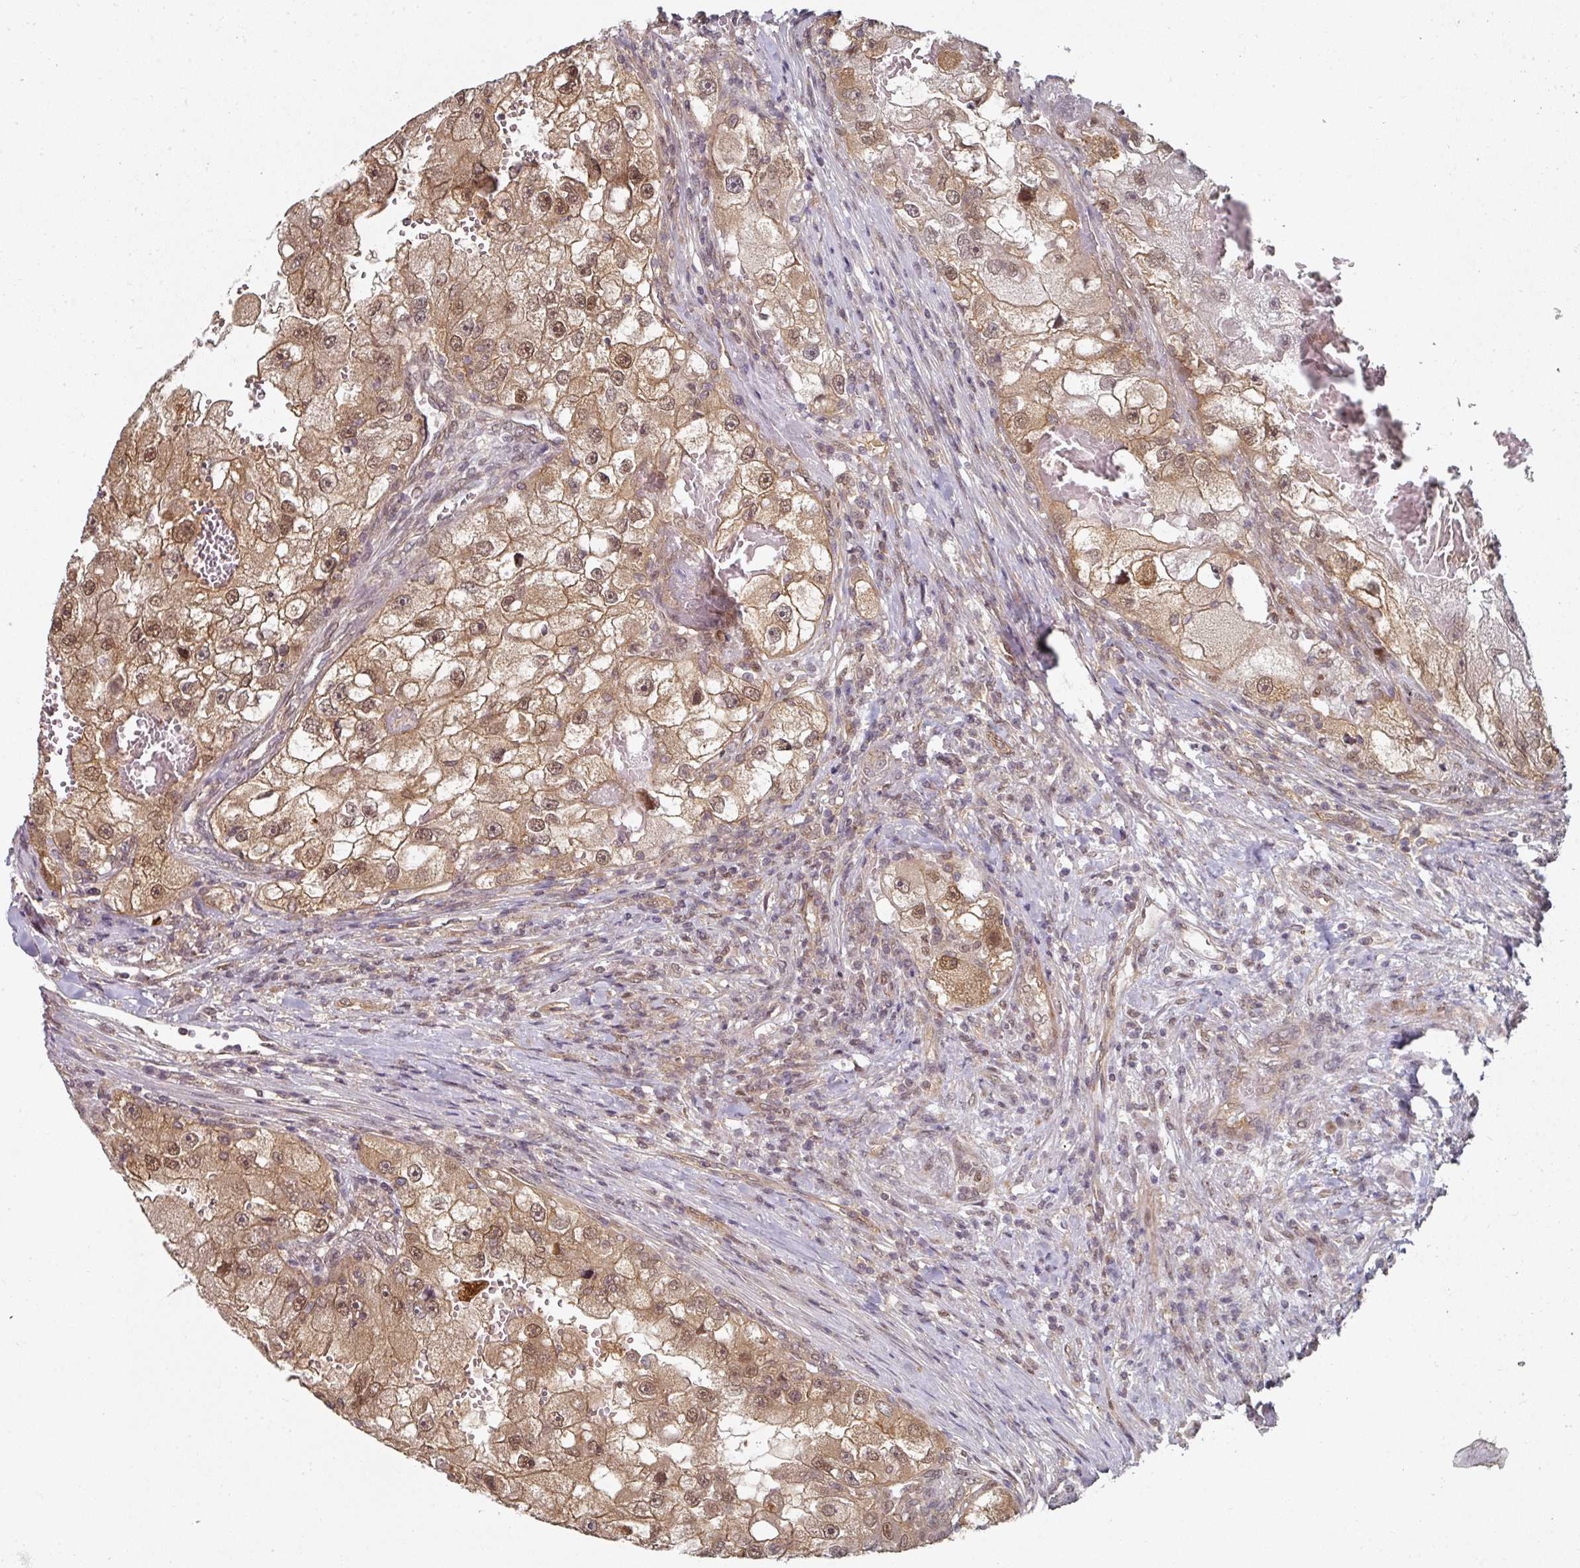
{"staining": {"intensity": "moderate", "quantity": ">75%", "location": "cytoplasmic/membranous,nuclear"}, "tissue": "renal cancer", "cell_type": "Tumor cells", "image_type": "cancer", "snomed": [{"axis": "morphology", "description": "Adenocarcinoma, NOS"}, {"axis": "topography", "description": "Kidney"}], "caption": "Immunohistochemistry (IHC) of human renal adenocarcinoma shows medium levels of moderate cytoplasmic/membranous and nuclear staining in approximately >75% of tumor cells.", "gene": "PSME3IP1", "patient": {"sex": "male", "age": 63}}